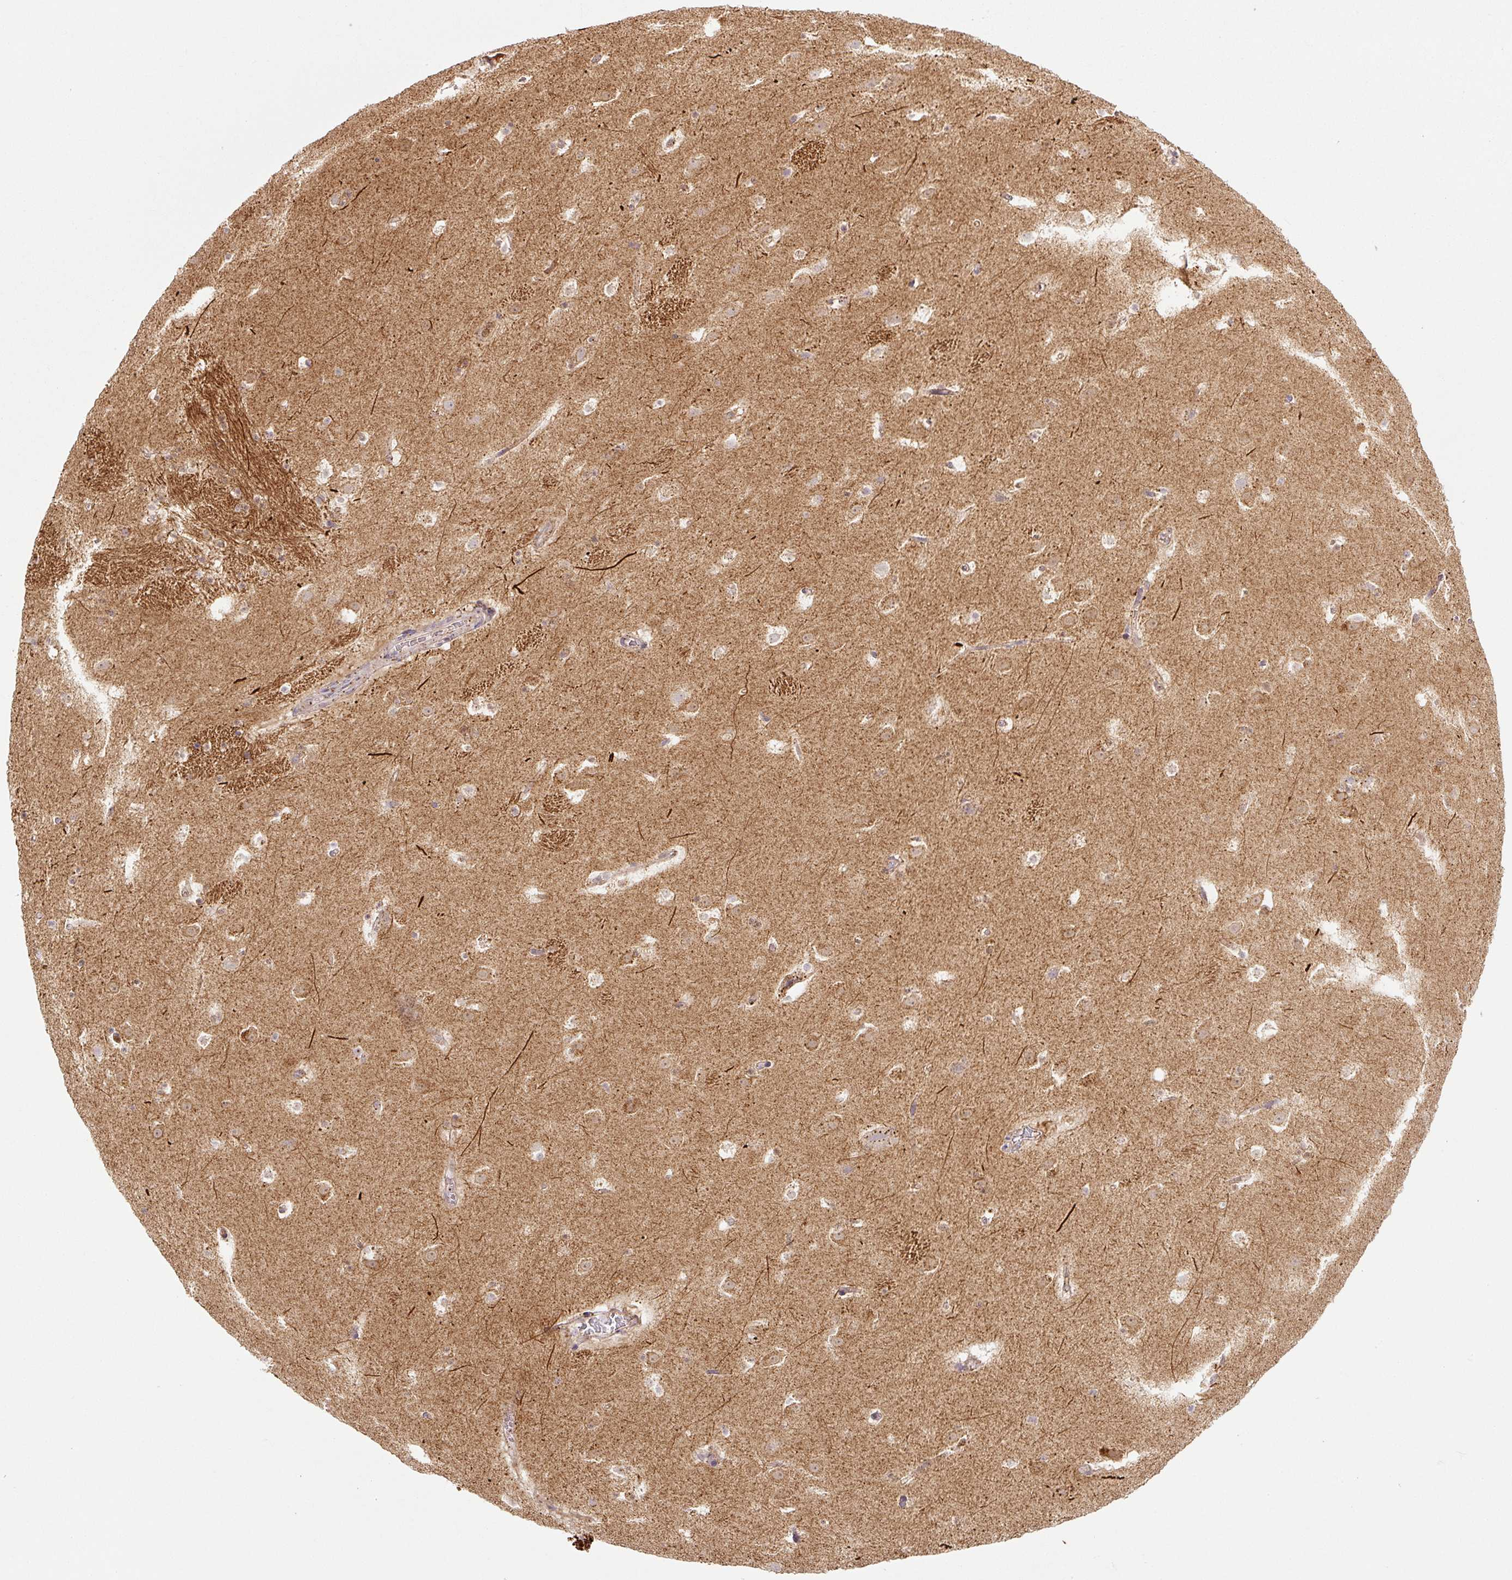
{"staining": {"intensity": "negative", "quantity": "none", "location": "none"}, "tissue": "caudate", "cell_type": "Glial cells", "image_type": "normal", "snomed": [{"axis": "morphology", "description": "Normal tissue, NOS"}, {"axis": "topography", "description": "Lateral ventricle wall"}], "caption": "The micrograph shows no staining of glial cells in benign caudate. (DAB (3,3'-diaminobenzidine) IHC, high magnification).", "gene": "ZSWIM7", "patient": {"sex": "male", "age": 37}}